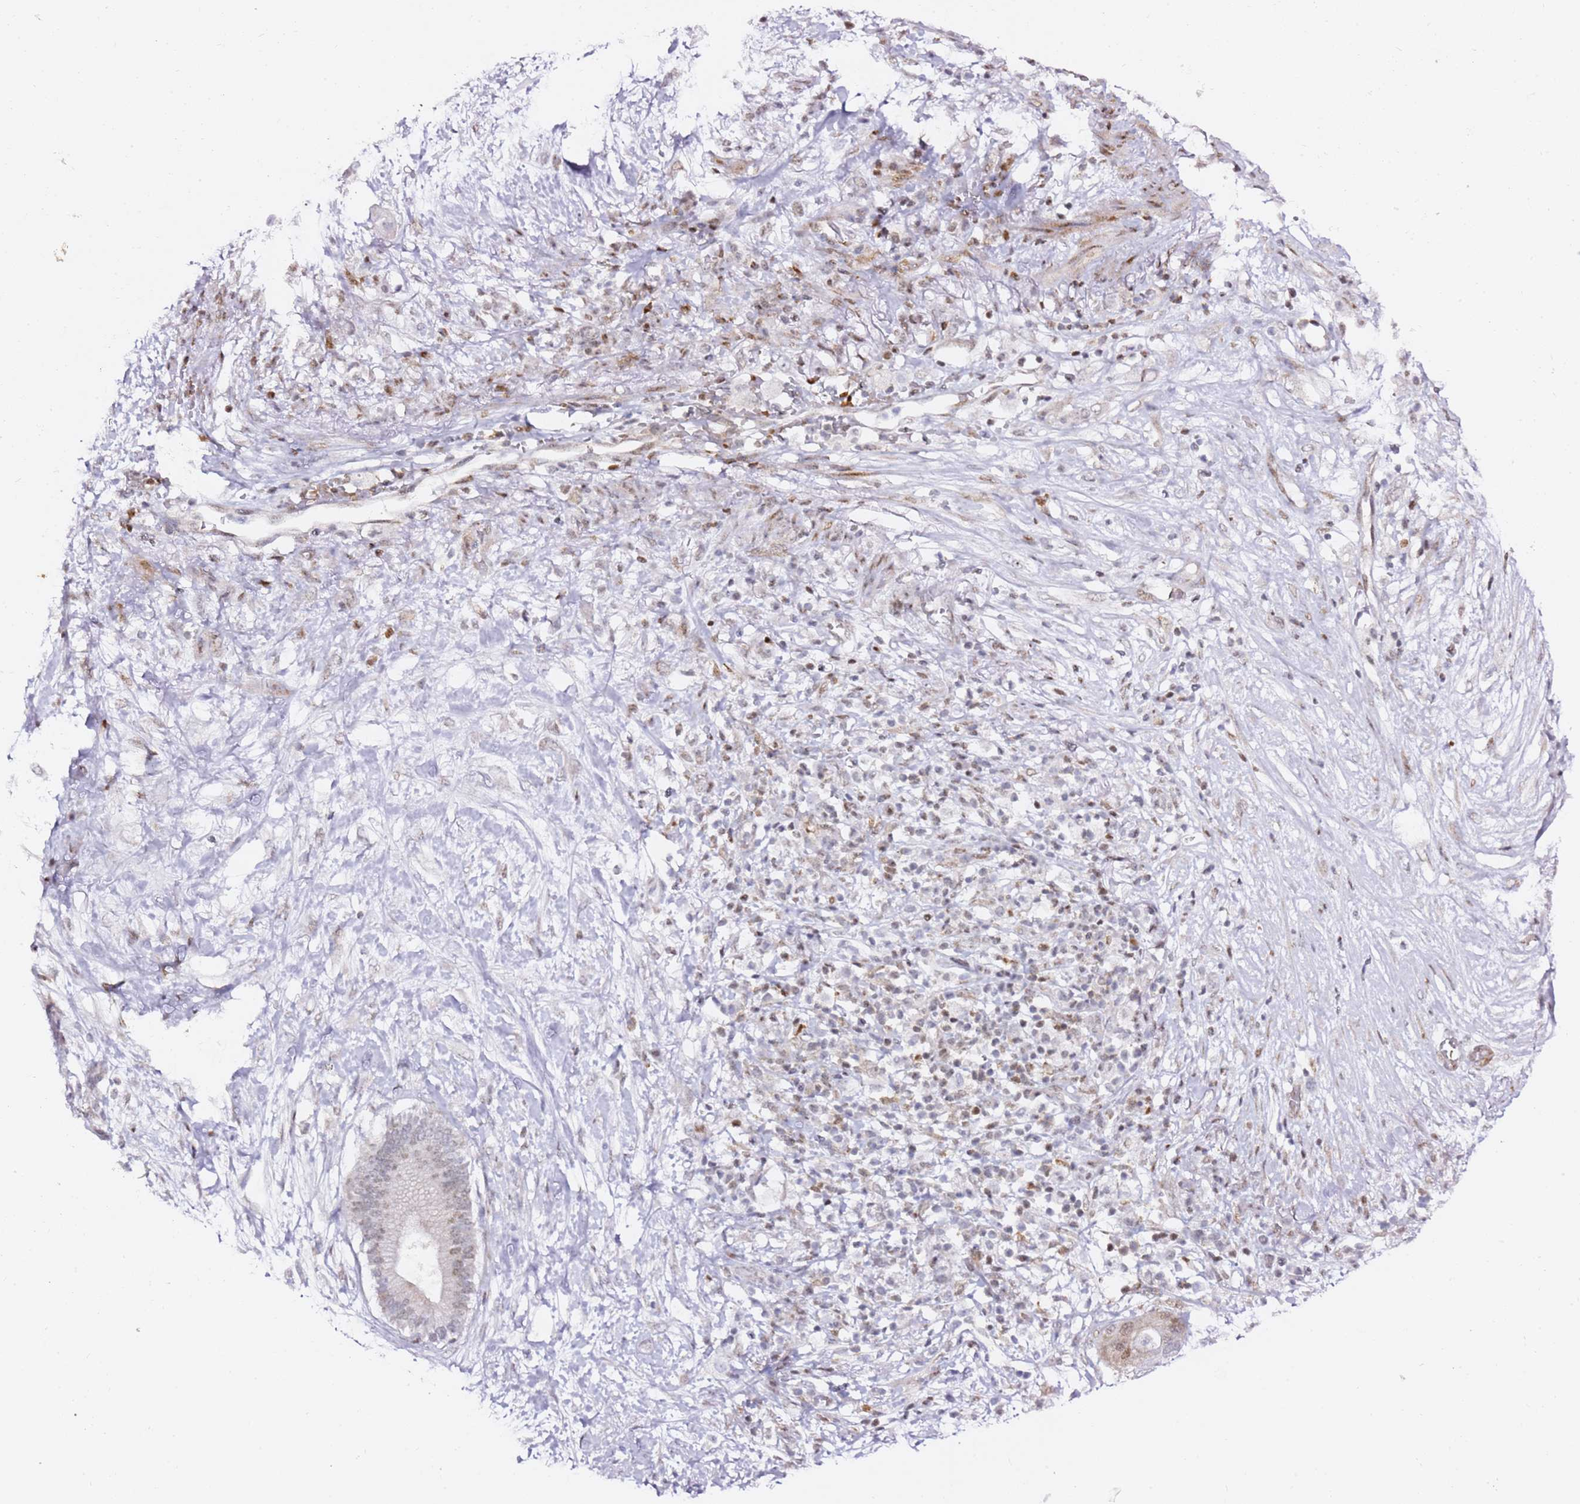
{"staining": {"intensity": "moderate", "quantity": "<25%", "location": "nuclear"}, "tissue": "pancreatic cancer", "cell_type": "Tumor cells", "image_type": "cancer", "snomed": [{"axis": "morphology", "description": "Adenocarcinoma, NOS"}, {"axis": "topography", "description": "Pancreas"}], "caption": "Immunohistochemistry micrograph of human adenocarcinoma (pancreatic) stained for a protein (brown), which reveals low levels of moderate nuclear positivity in approximately <25% of tumor cells.", "gene": "GBP2", "patient": {"sex": "male", "age": 68}}